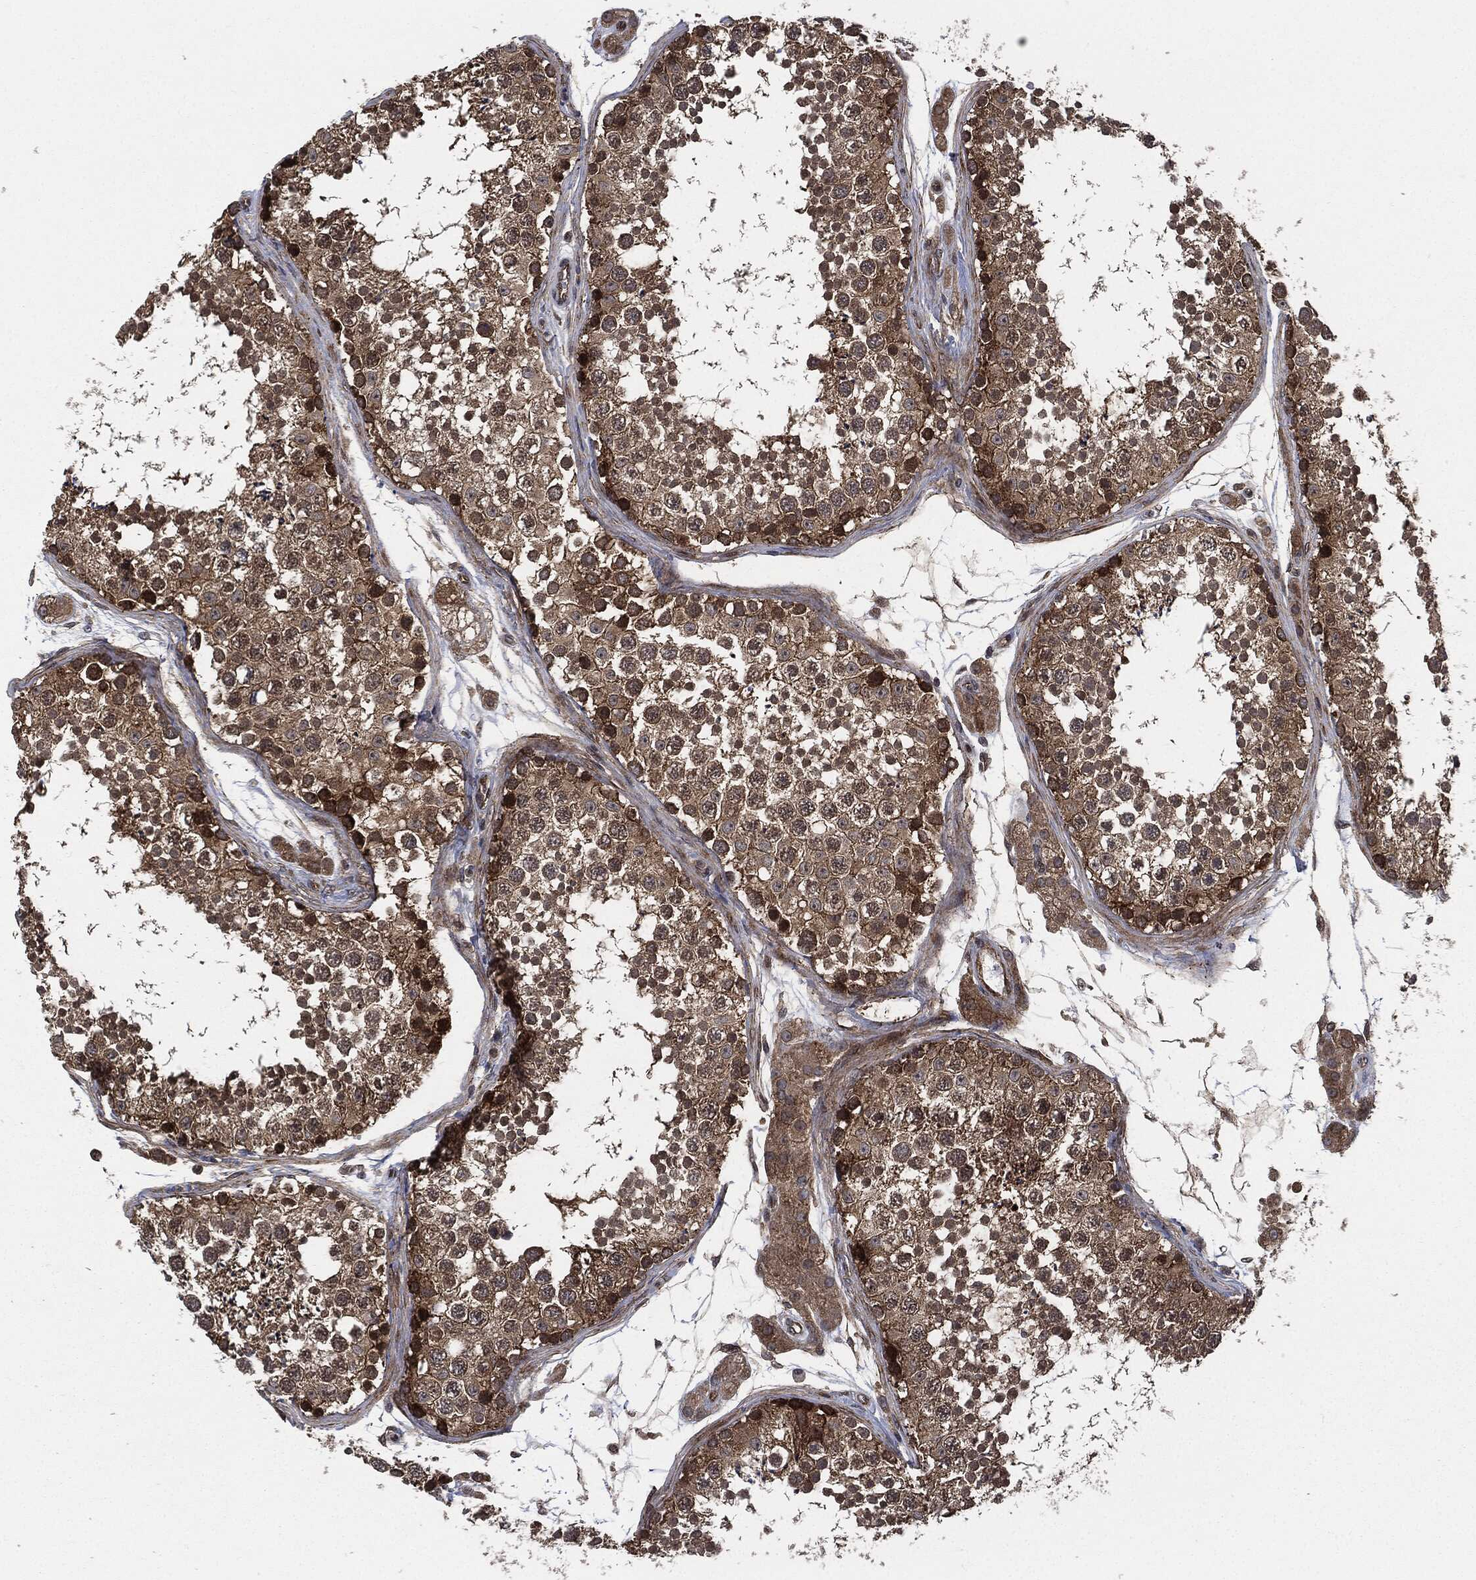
{"staining": {"intensity": "moderate", "quantity": ">75%", "location": "cytoplasmic/membranous"}, "tissue": "testis", "cell_type": "Cells in seminiferous ducts", "image_type": "normal", "snomed": [{"axis": "morphology", "description": "Normal tissue, NOS"}, {"axis": "topography", "description": "Testis"}], "caption": "DAB immunohistochemical staining of benign human testis exhibits moderate cytoplasmic/membranous protein staining in approximately >75% of cells in seminiferous ducts.", "gene": "HRAS", "patient": {"sex": "male", "age": 41}}